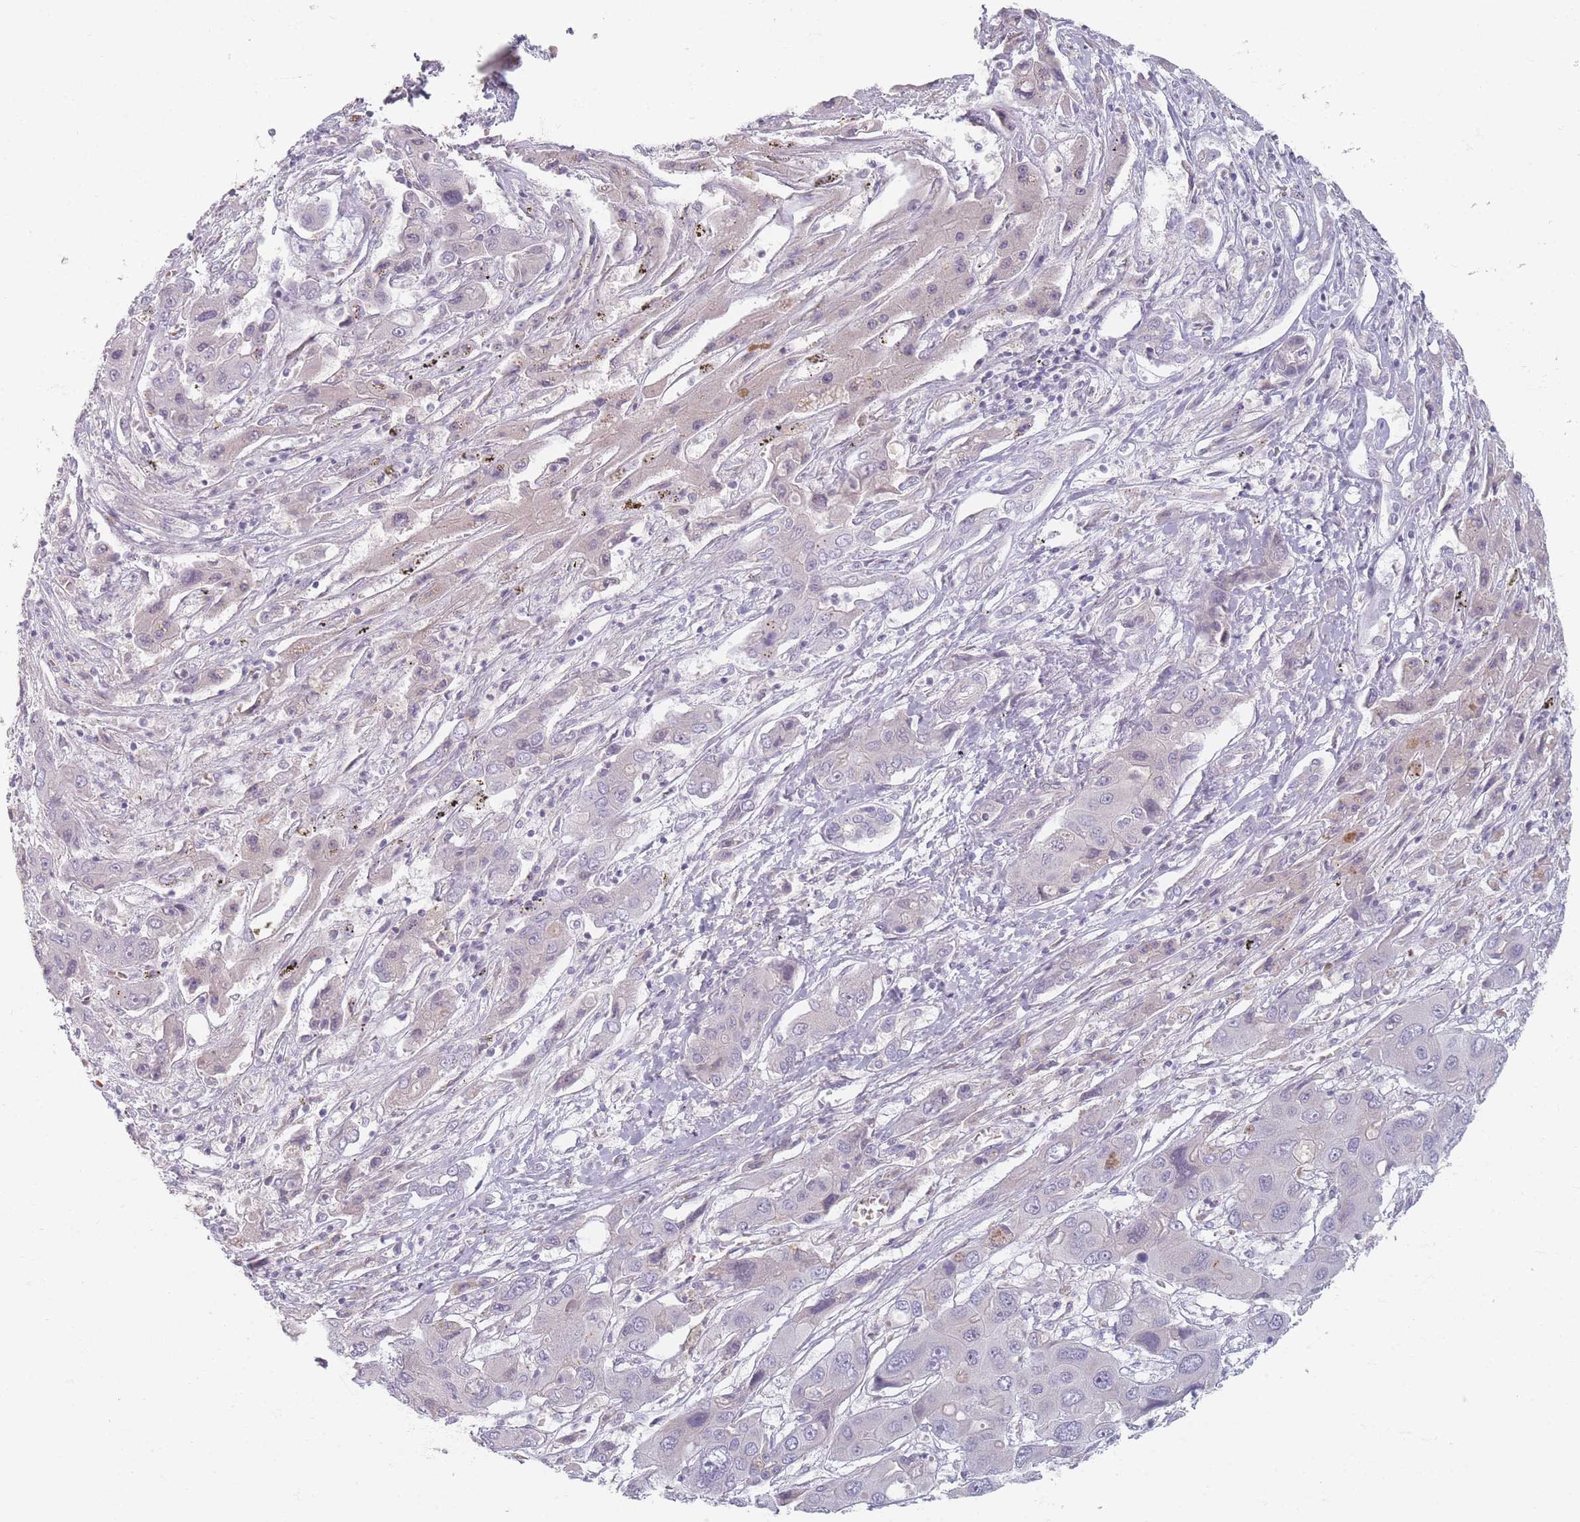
{"staining": {"intensity": "negative", "quantity": "none", "location": "none"}, "tissue": "liver cancer", "cell_type": "Tumor cells", "image_type": "cancer", "snomed": [{"axis": "morphology", "description": "Cholangiocarcinoma"}, {"axis": "topography", "description": "Liver"}], "caption": "Immunohistochemical staining of liver cancer (cholangiocarcinoma) demonstrates no significant positivity in tumor cells.", "gene": "TMOD1", "patient": {"sex": "male", "age": 67}}